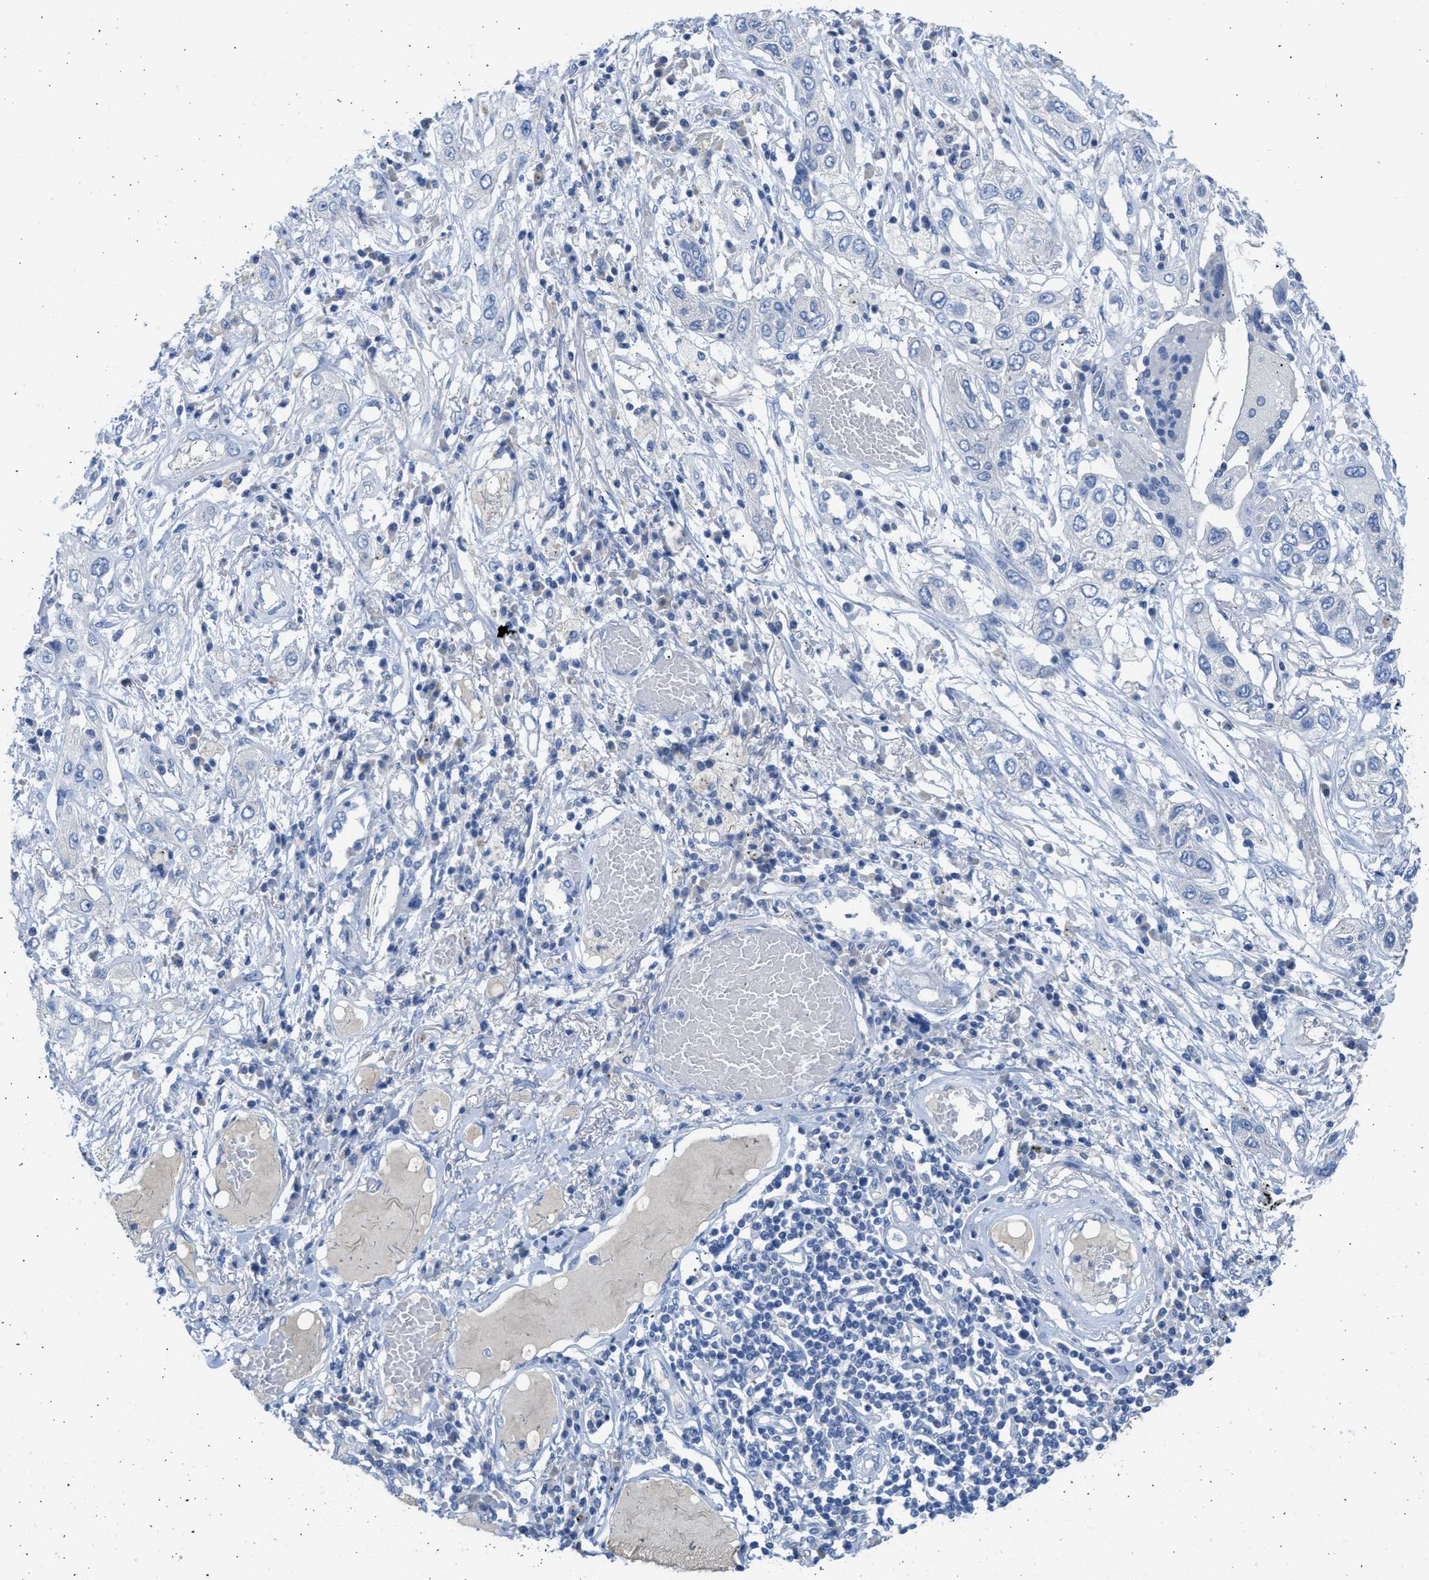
{"staining": {"intensity": "negative", "quantity": "none", "location": "none"}, "tissue": "lung cancer", "cell_type": "Tumor cells", "image_type": "cancer", "snomed": [{"axis": "morphology", "description": "Squamous cell carcinoma, NOS"}, {"axis": "topography", "description": "Lung"}], "caption": "The micrograph displays no staining of tumor cells in lung cancer (squamous cell carcinoma).", "gene": "SPATA3", "patient": {"sex": "male", "age": 71}}